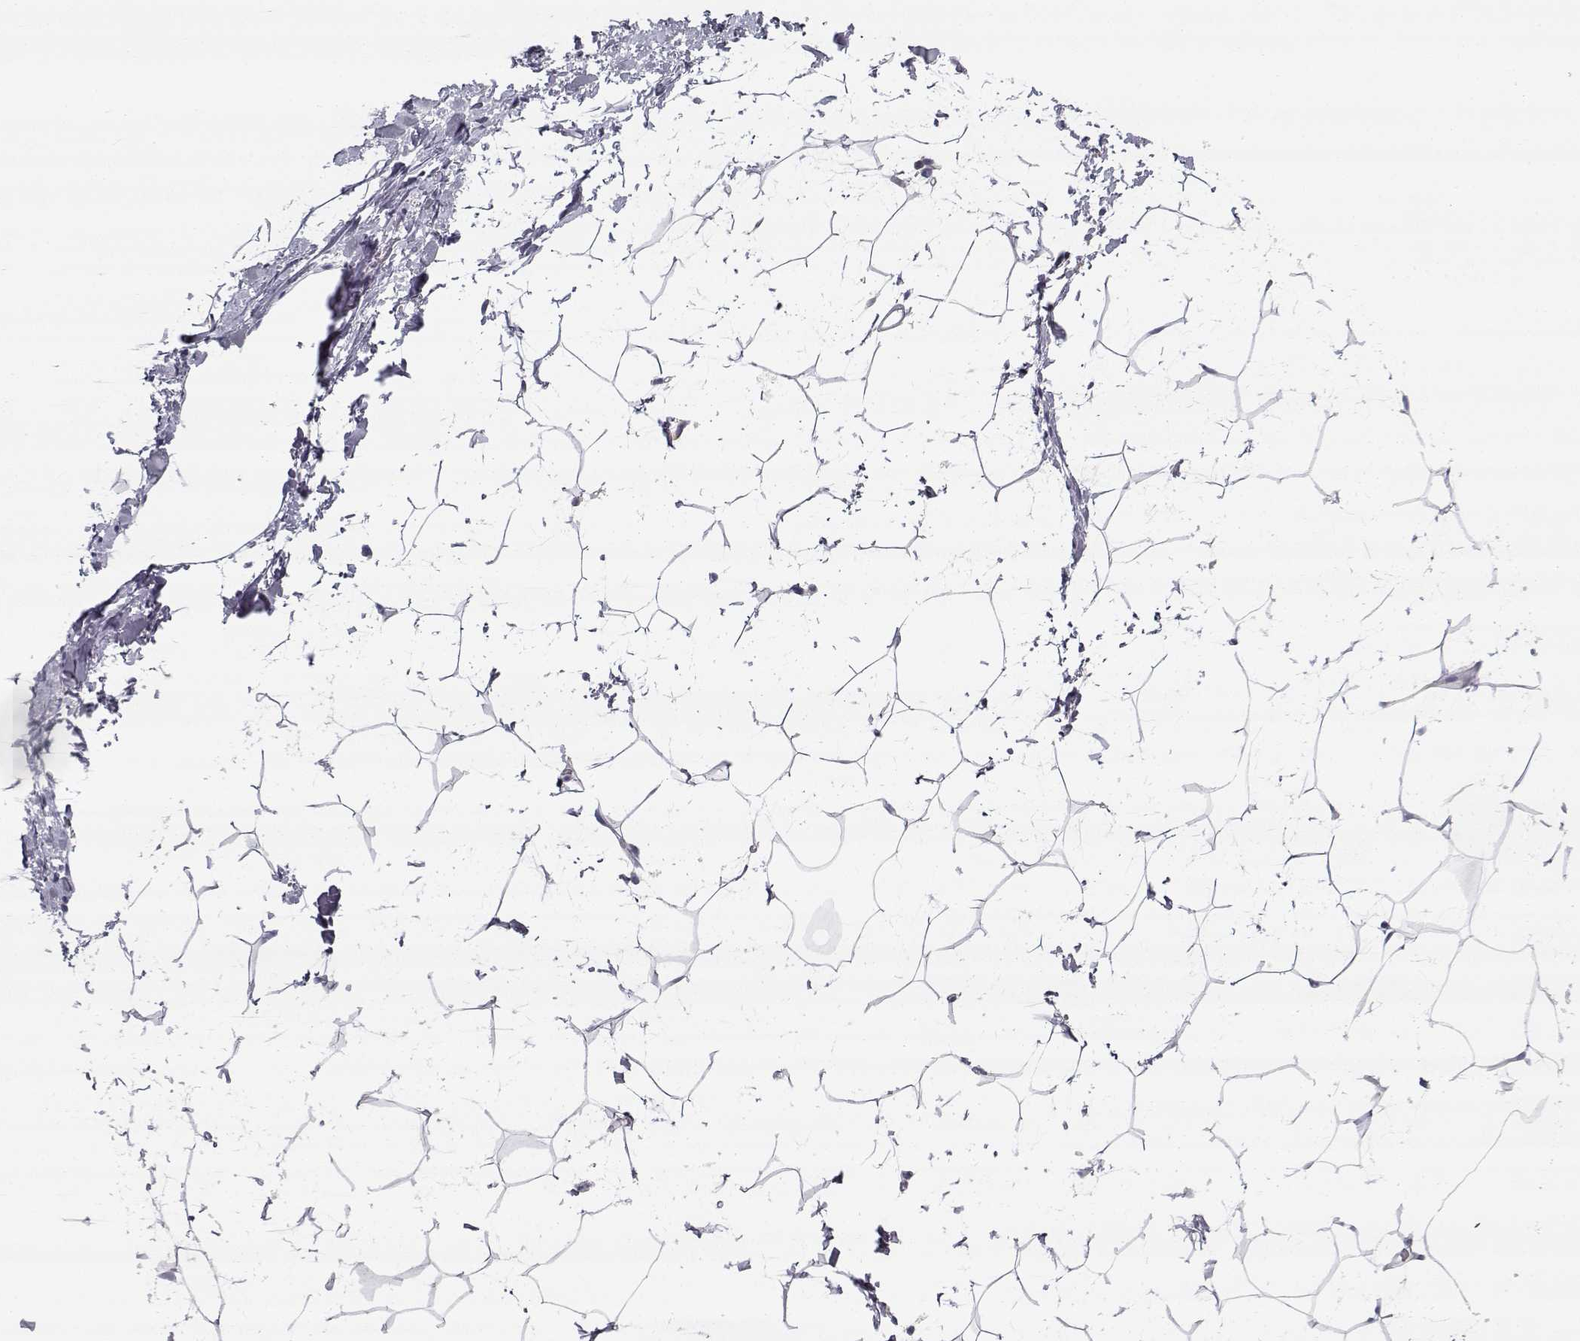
{"staining": {"intensity": "negative", "quantity": "none", "location": "none"}, "tissue": "breast", "cell_type": "Adipocytes", "image_type": "normal", "snomed": [{"axis": "morphology", "description": "Normal tissue, NOS"}, {"axis": "topography", "description": "Breast"}], "caption": "This is an immunohistochemistry (IHC) photomicrograph of unremarkable breast. There is no positivity in adipocytes.", "gene": "CREB3L3", "patient": {"sex": "female", "age": 32}}